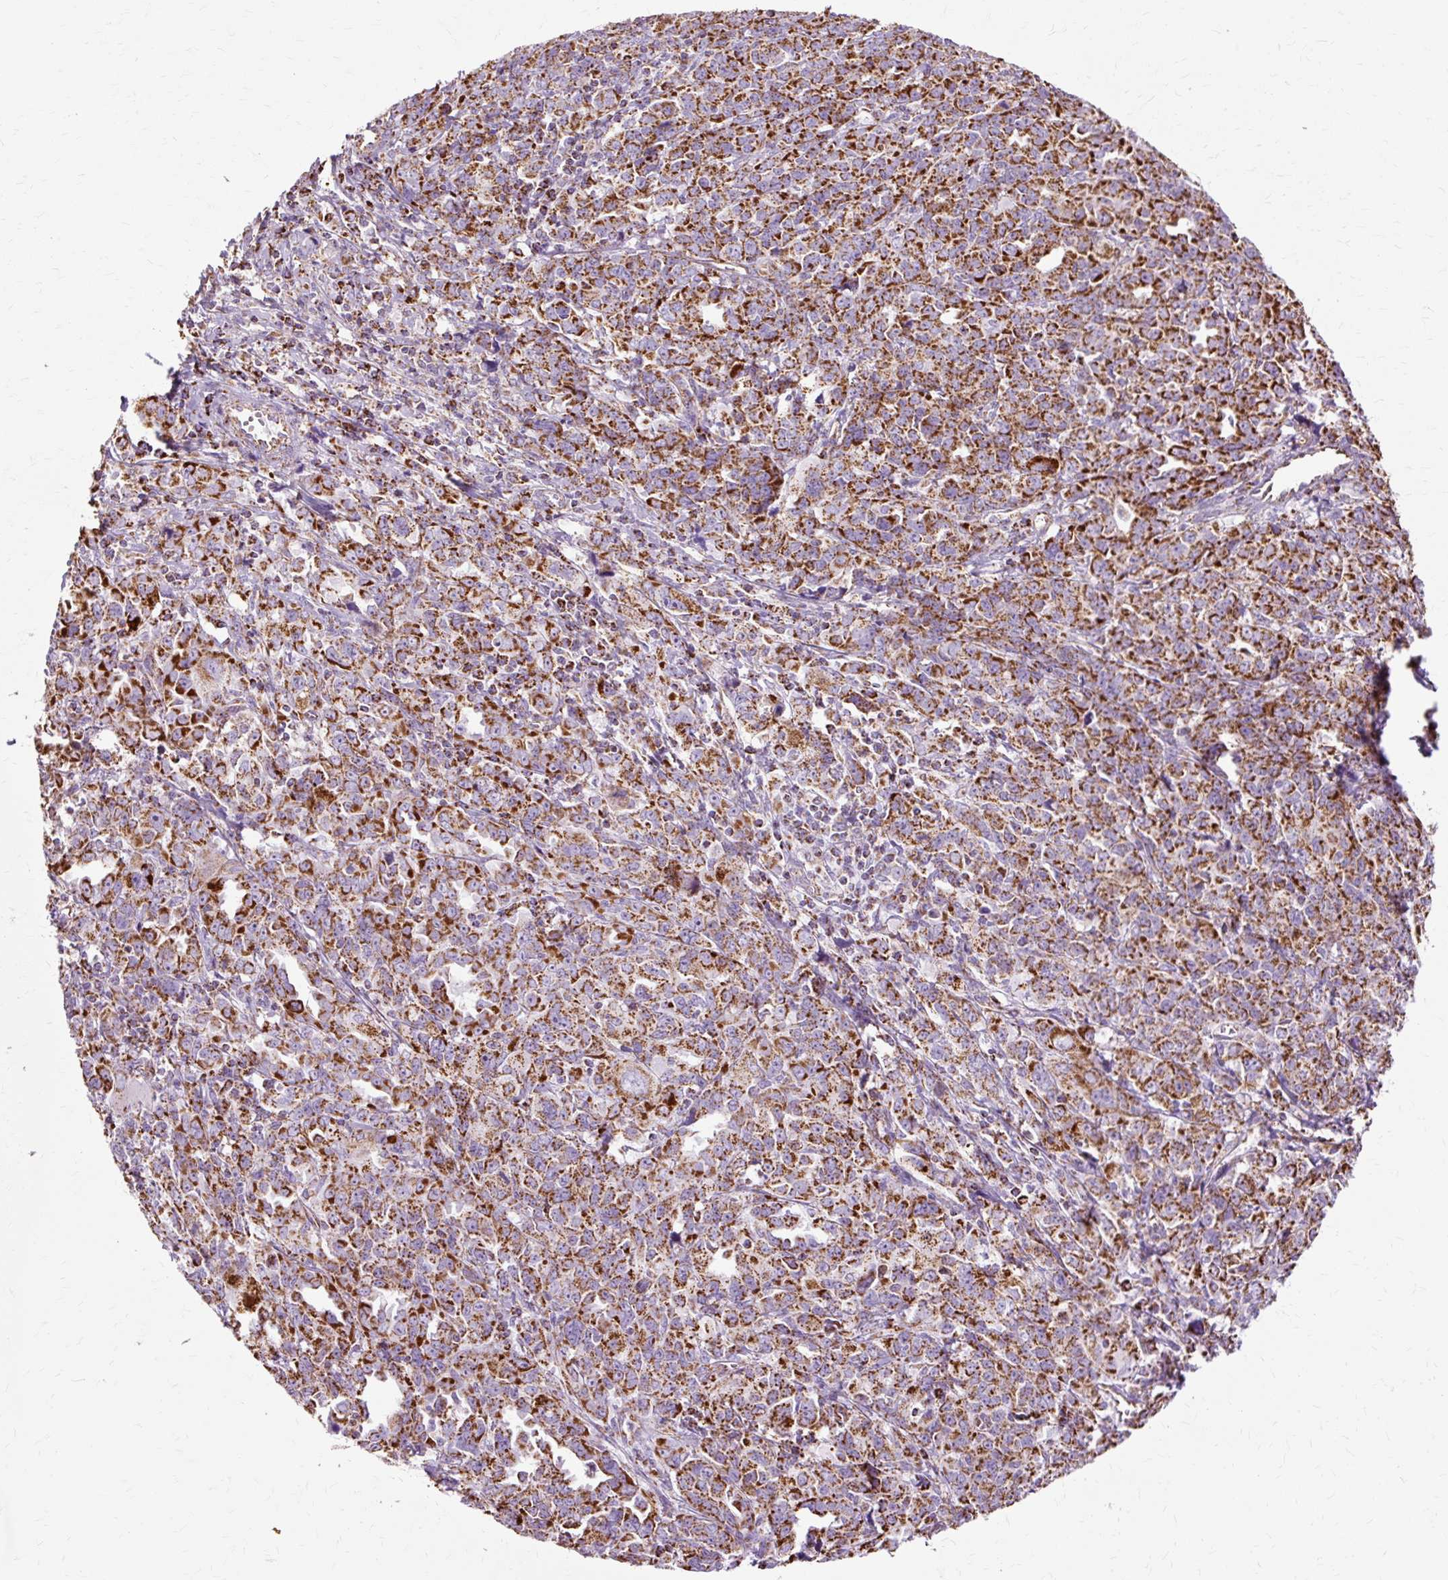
{"staining": {"intensity": "strong", "quantity": ">75%", "location": "cytoplasmic/membranous"}, "tissue": "ovarian cancer", "cell_type": "Tumor cells", "image_type": "cancer", "snomed": [{"axis": "morphology", "description": "Adenocarcinoma, NOS"}, {"axis": "morphology", "description": "Carcinoma, endometroid"}, {"axis": "topography", "description": "Ovary"}], "caption": "Human endometroid carcinoma (ovarian) stained for a protein (brown) exhibits strong cytoplasmic/membranous positive expression in about >75% of tumor cells.", "gene": "DLAT", "patient": {"sex": "female", "age": 72}}